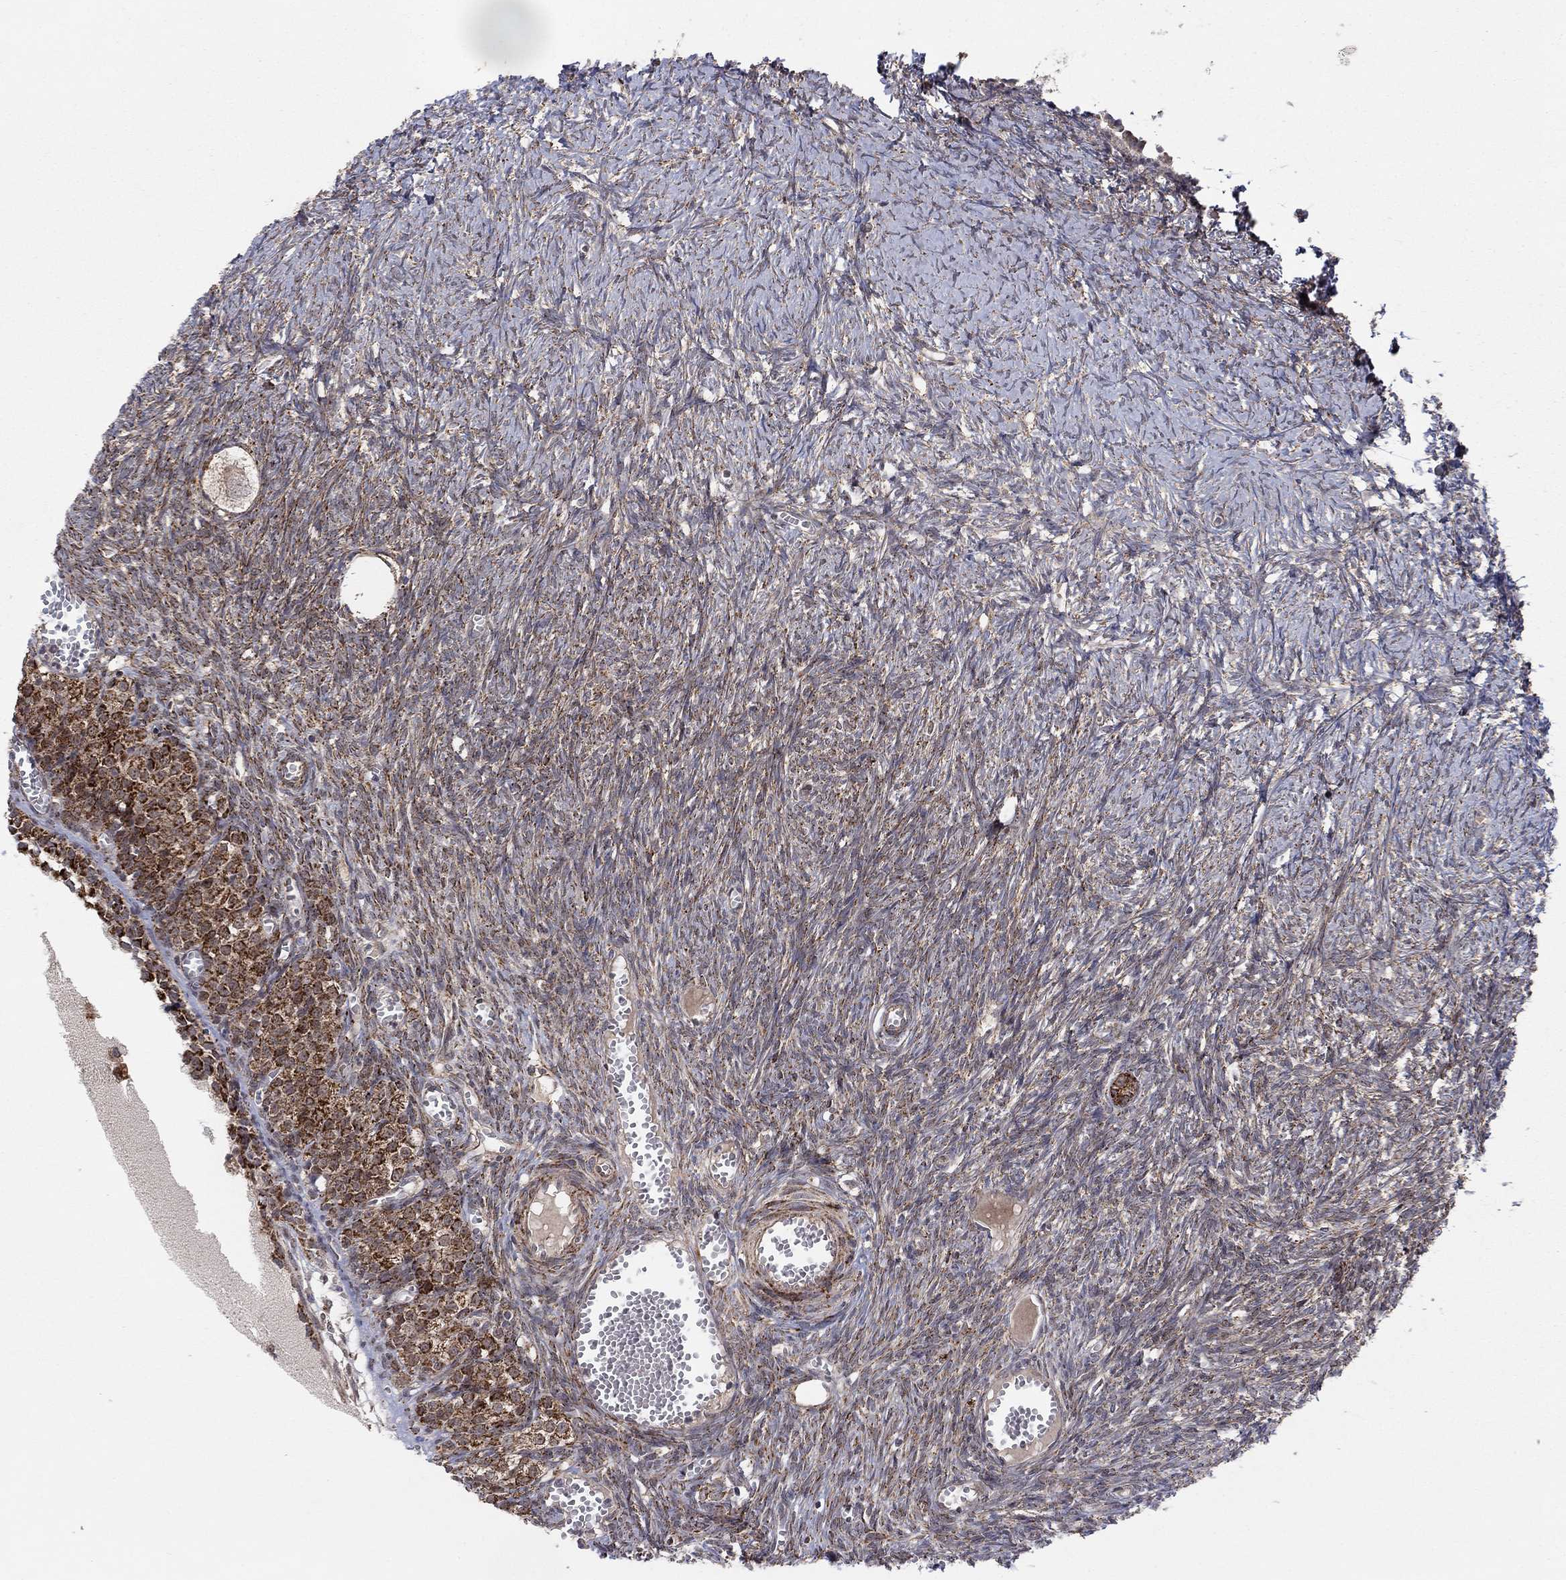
{"staining": {"intensity": "strong", "quantity": ">75%", "location": "cytoplasmic/membranous"}, "tissue": "ovary", "cell_type": "Follicle cells", "image_type": "normal", "snomed": [{"axis": "morphology", "description": "Normal tissue, NOS"}, {"axis": "topography", "description": "Ovary"}], "caption": "This photomicrograph exhibits unremarkable ovary stained with immunohistochemistry to label a protein in brown. The cytoplasmic/membranous of follicle cells show strong positivity for the protein. Nuclei are counter-stained blue.", "gene": "ZNF395", "patient": {"sex": "female", "age": 43}}